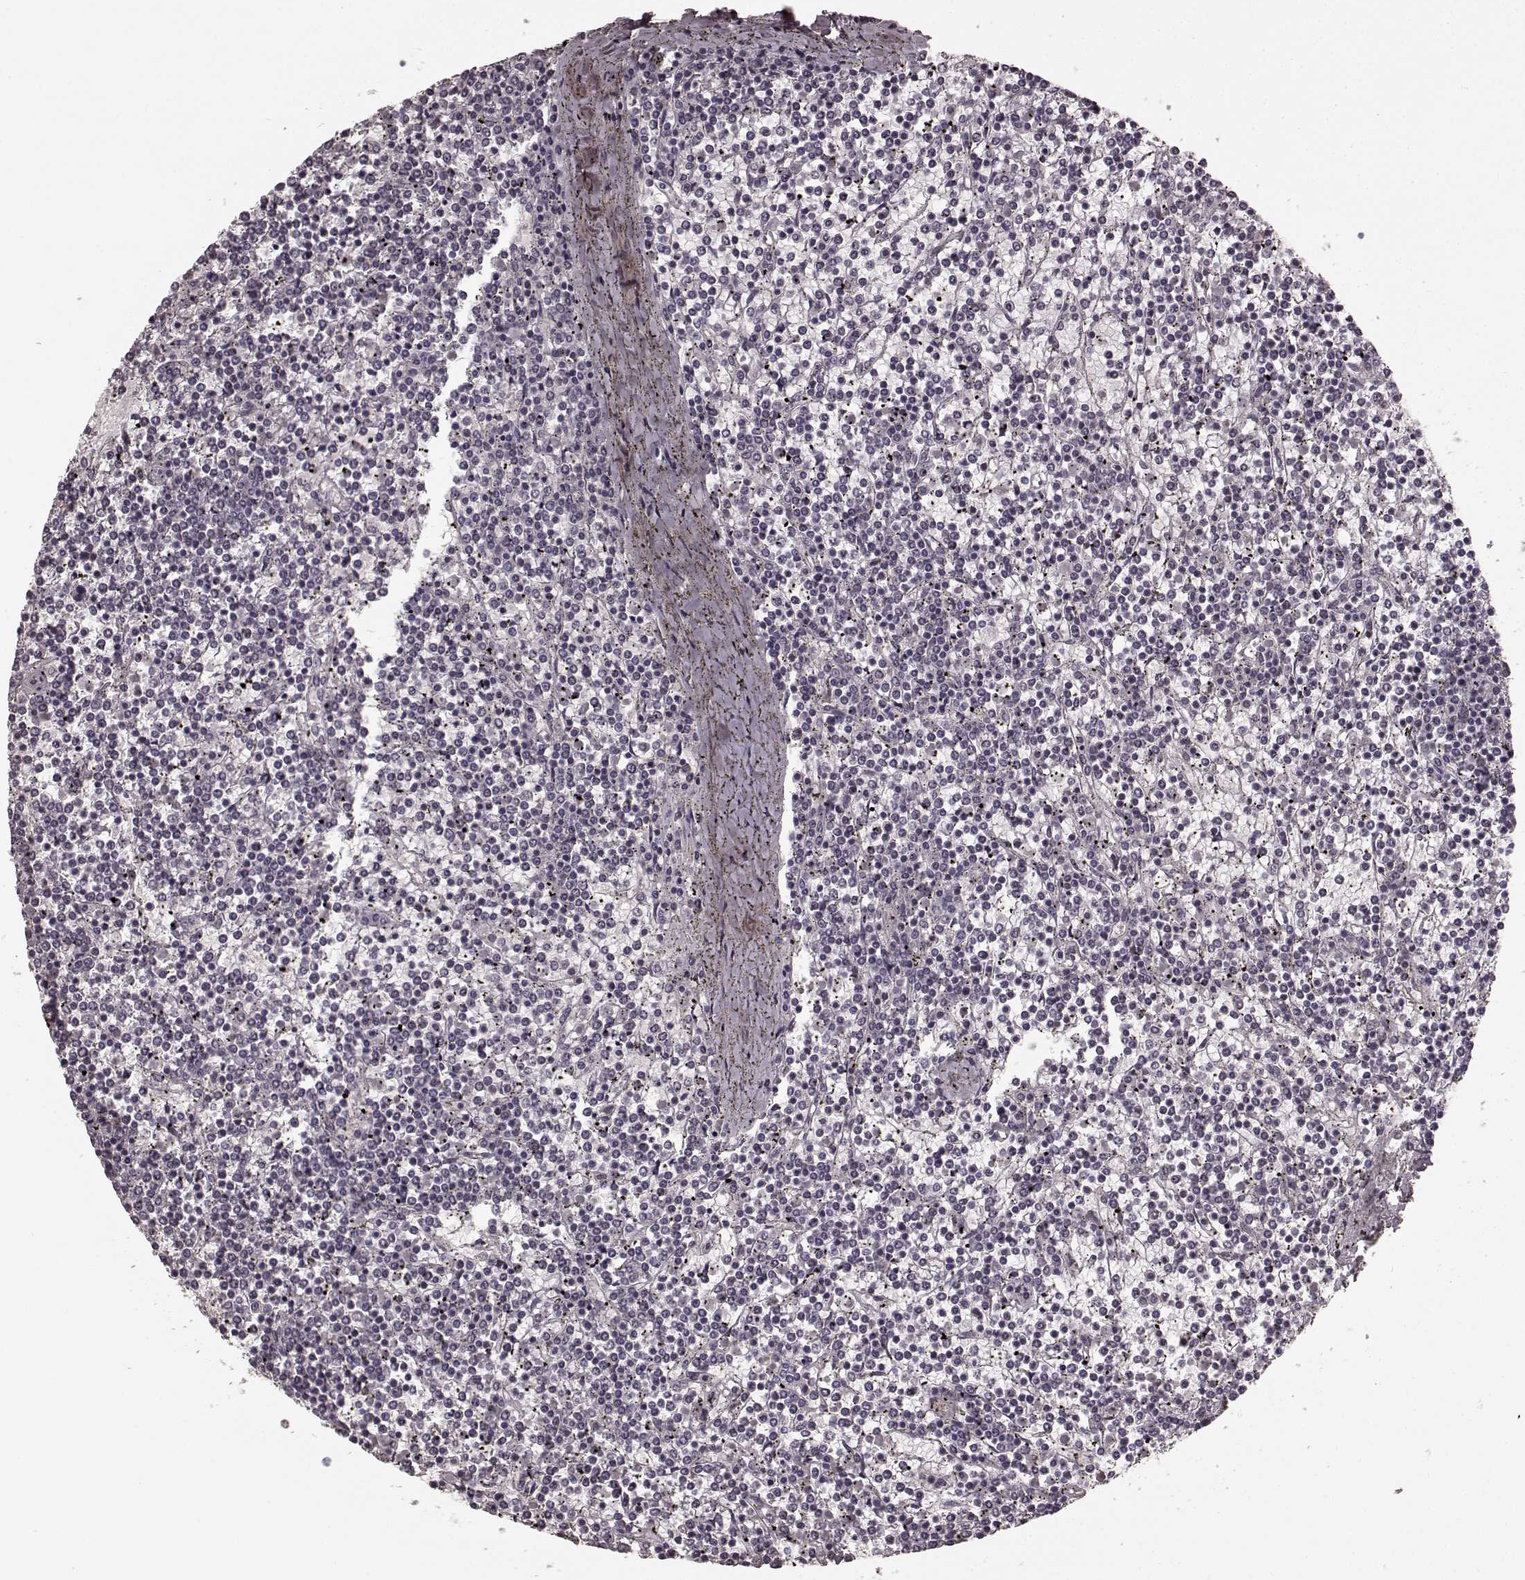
{"staining": {"intensity": "negative", "quantity": "none", "location": "none"}, "tissue": "lymphoma", "cell_type": "Tumor cells", "image_type": "cancer", "snomed": [{"axis": "morphology", "description": "Malignant lymphoma, non-Hodgkin's type, Low grade"}, {"axis": "topography", "description": "Spleen"}], "caption": "Tumor cells are negative for protein expression in human malignant lymphoma, non-Hodgkin's type (low-grade).", "gene": "PRKCE", "patient": {"sex": "female", "age": 19}}